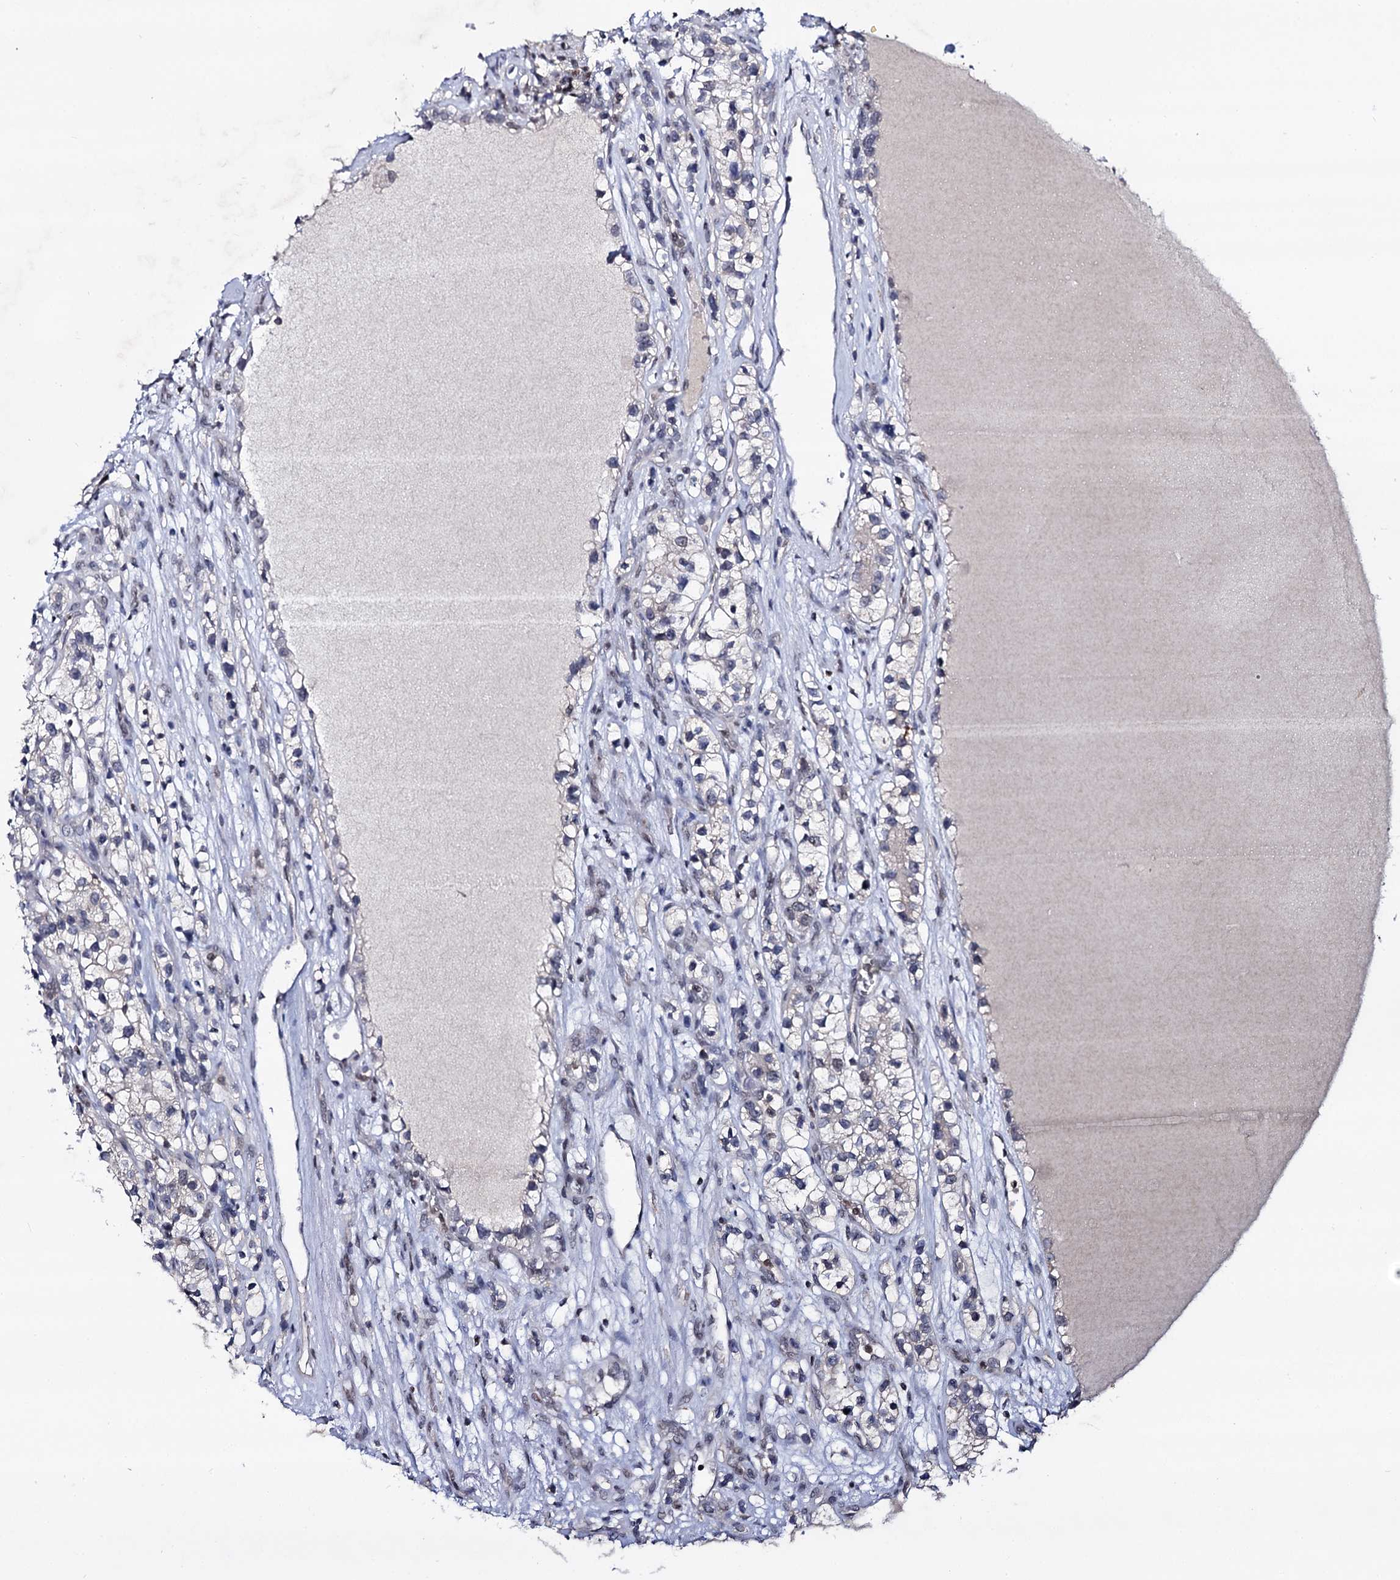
{"staining": {"intensity": "negative", "quantity": "none", "location": "none"}, "tissue": "renal cancer", "cell_type": "Tumor cells", "image_type": "cancer", "snomed": [{"axis": "morphology", "description": "Adenocarcinoma, NOS"}, {"axis": "topography", "description": "Kidney"}], "caption": "This is a micrograph of IHC staining of adenocarcinoma (renal), which shows no expression in tumor cells.", "gene": "SMCHD1", "patient": {"sex": "female", "age": 57}}